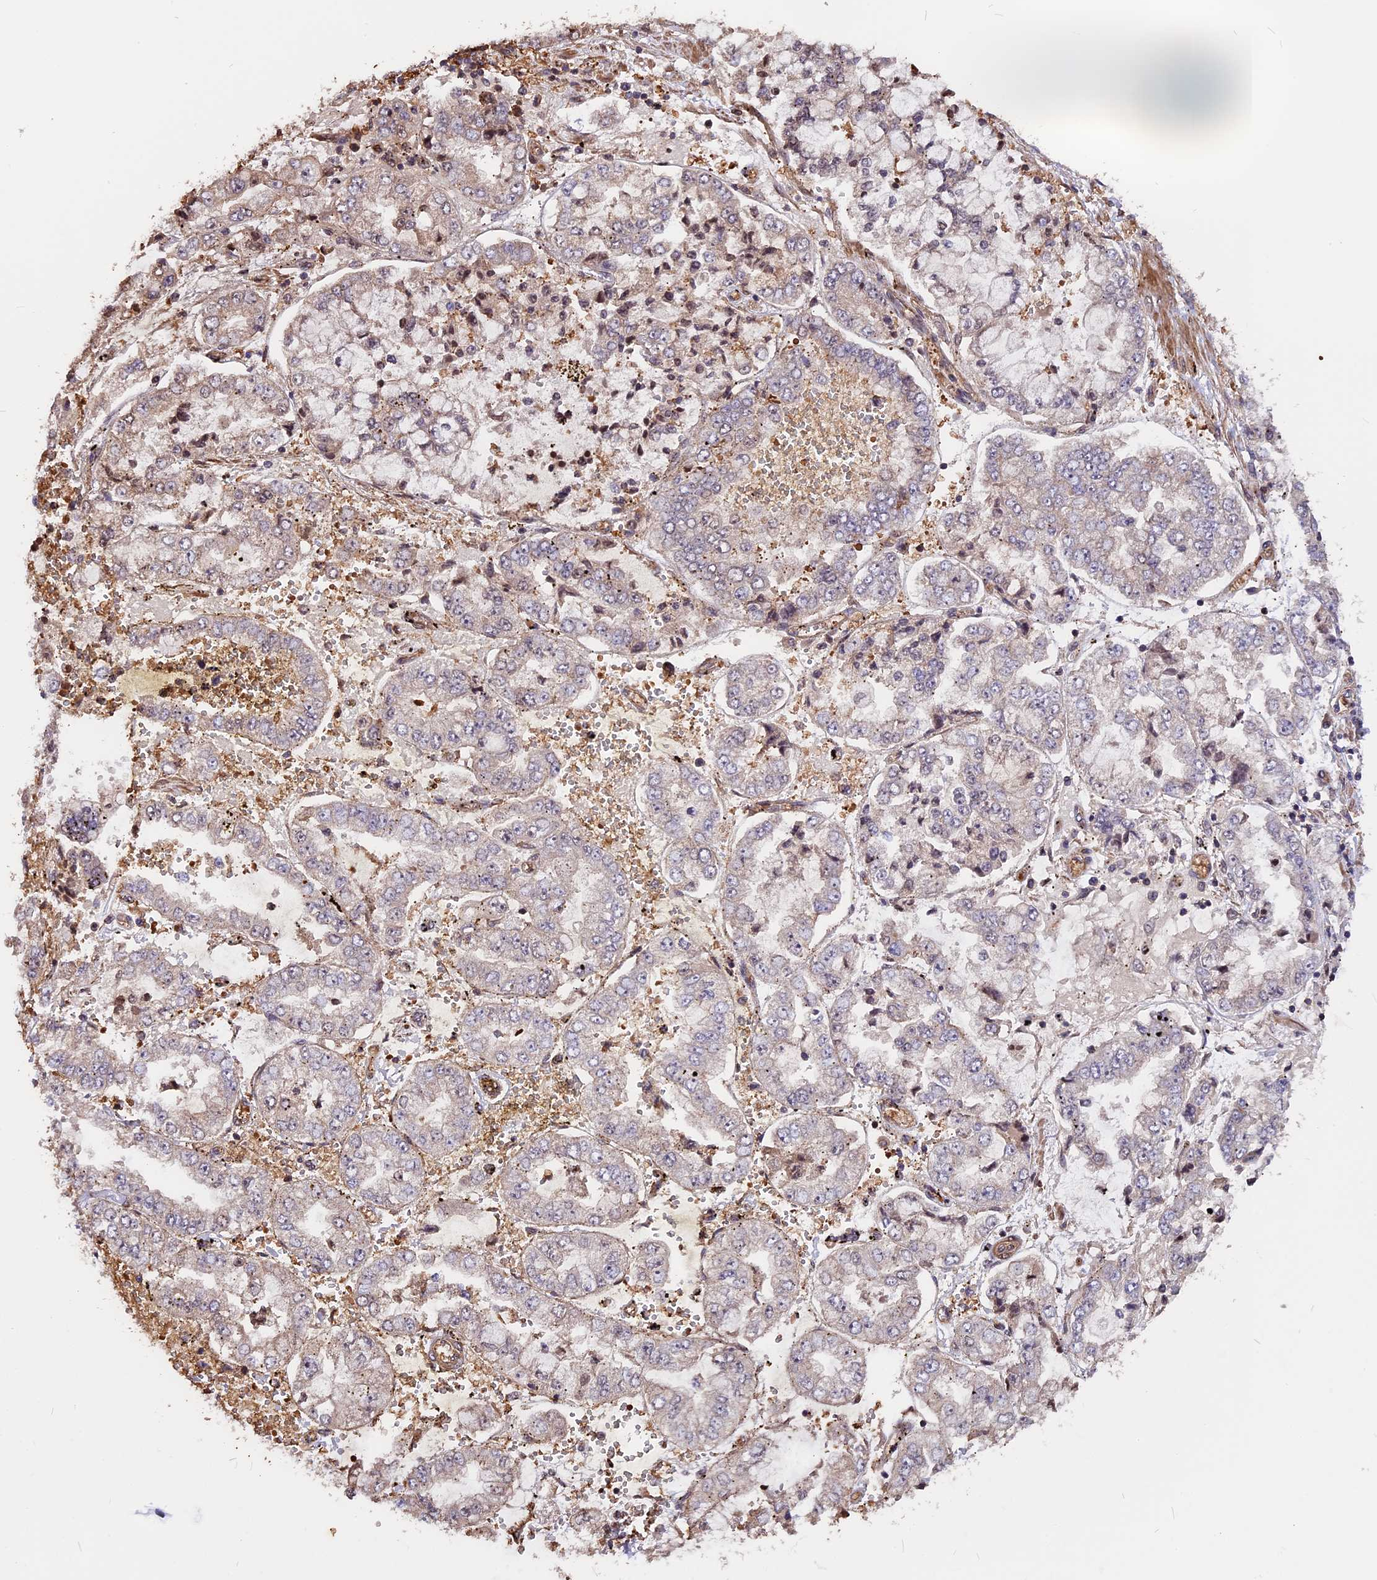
{"staining": {"intensity": "weak", "quantity": "<25%", "location": "cytoplasmic/membranous"}, "tissue": "stomach cancer", "cell_type": "Tumor cells", "image_type": "cancer", "snomed": [{"axis": "morphology", "description": "Adenocarcinoma, NOS"}, {"axis": "topography", "description": "Stomach"}], "caption": "IHC image of stomach cancer stained for a protein (brown), which exhibits no staining in tumor cells.", "gene": "ZC3H10", "patient": {"sex": "male", "age": 76}}